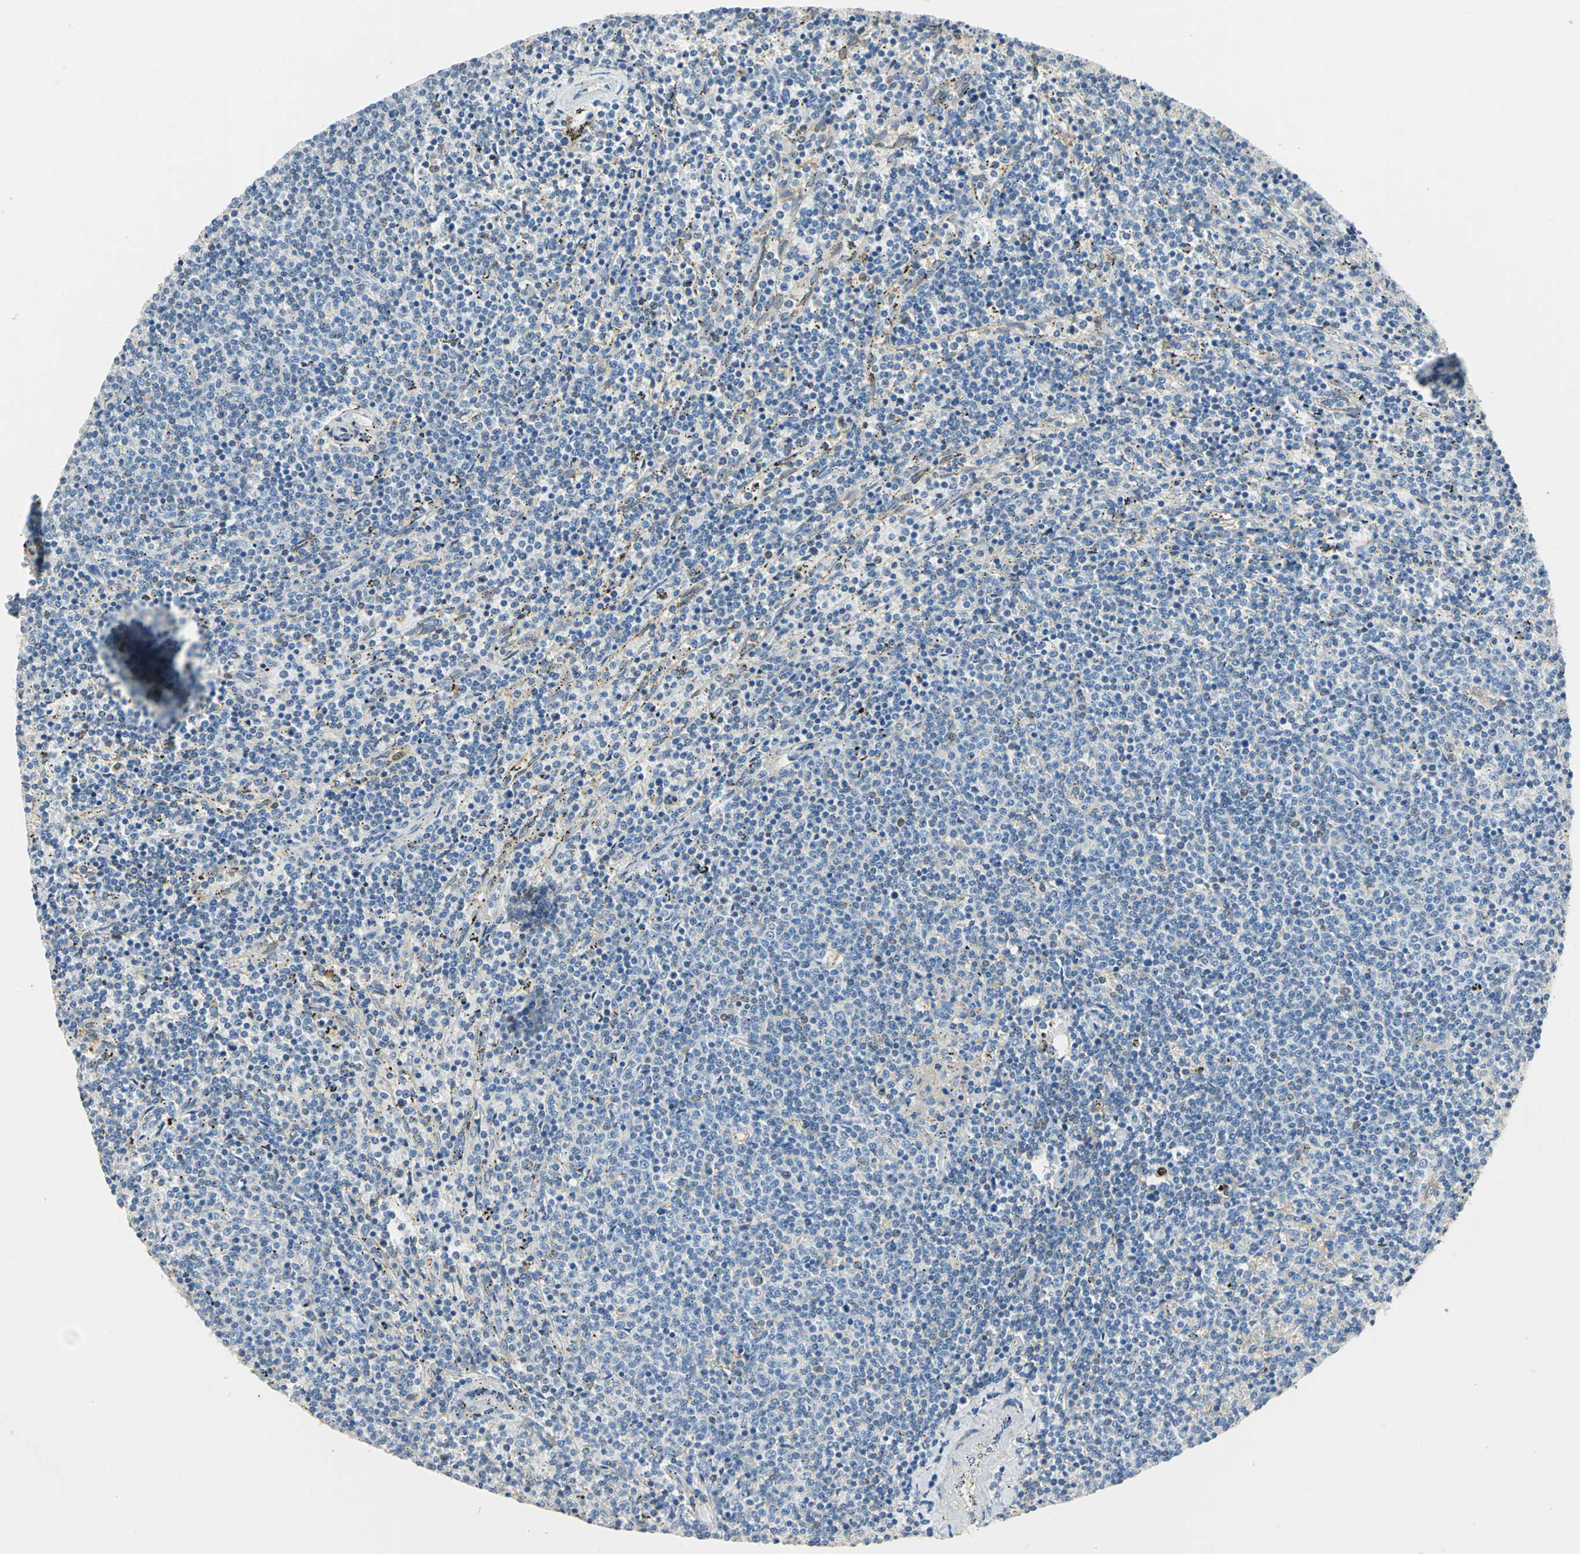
{"staining": {"intensity": "negative", "quantity": "none", "location": "none"}, "tissue": "lymphoma", "cell_type": "Tumor cells", "image_type": "cancer", "snomed": [{"axis": "morphology", "description": "Malignant lymphoma, non-Hodgkin's type, Low grade"}, {"axis": "topography", "description": "Spleen"}], "caption": "Protein analysis of malignant lymphoma, non-Hodgkin's type (low-grade) reveals no significant positivity in tumor cells. Brightfield microscopy of immunohistochemistry (IHC) stained with DAB (3,3'-diaminobenzidine) (brown) and hematoxylin (blue), captured at high magnification.", "gene": "ANXA4", "patient": {"sex": "female", "age": 50}}